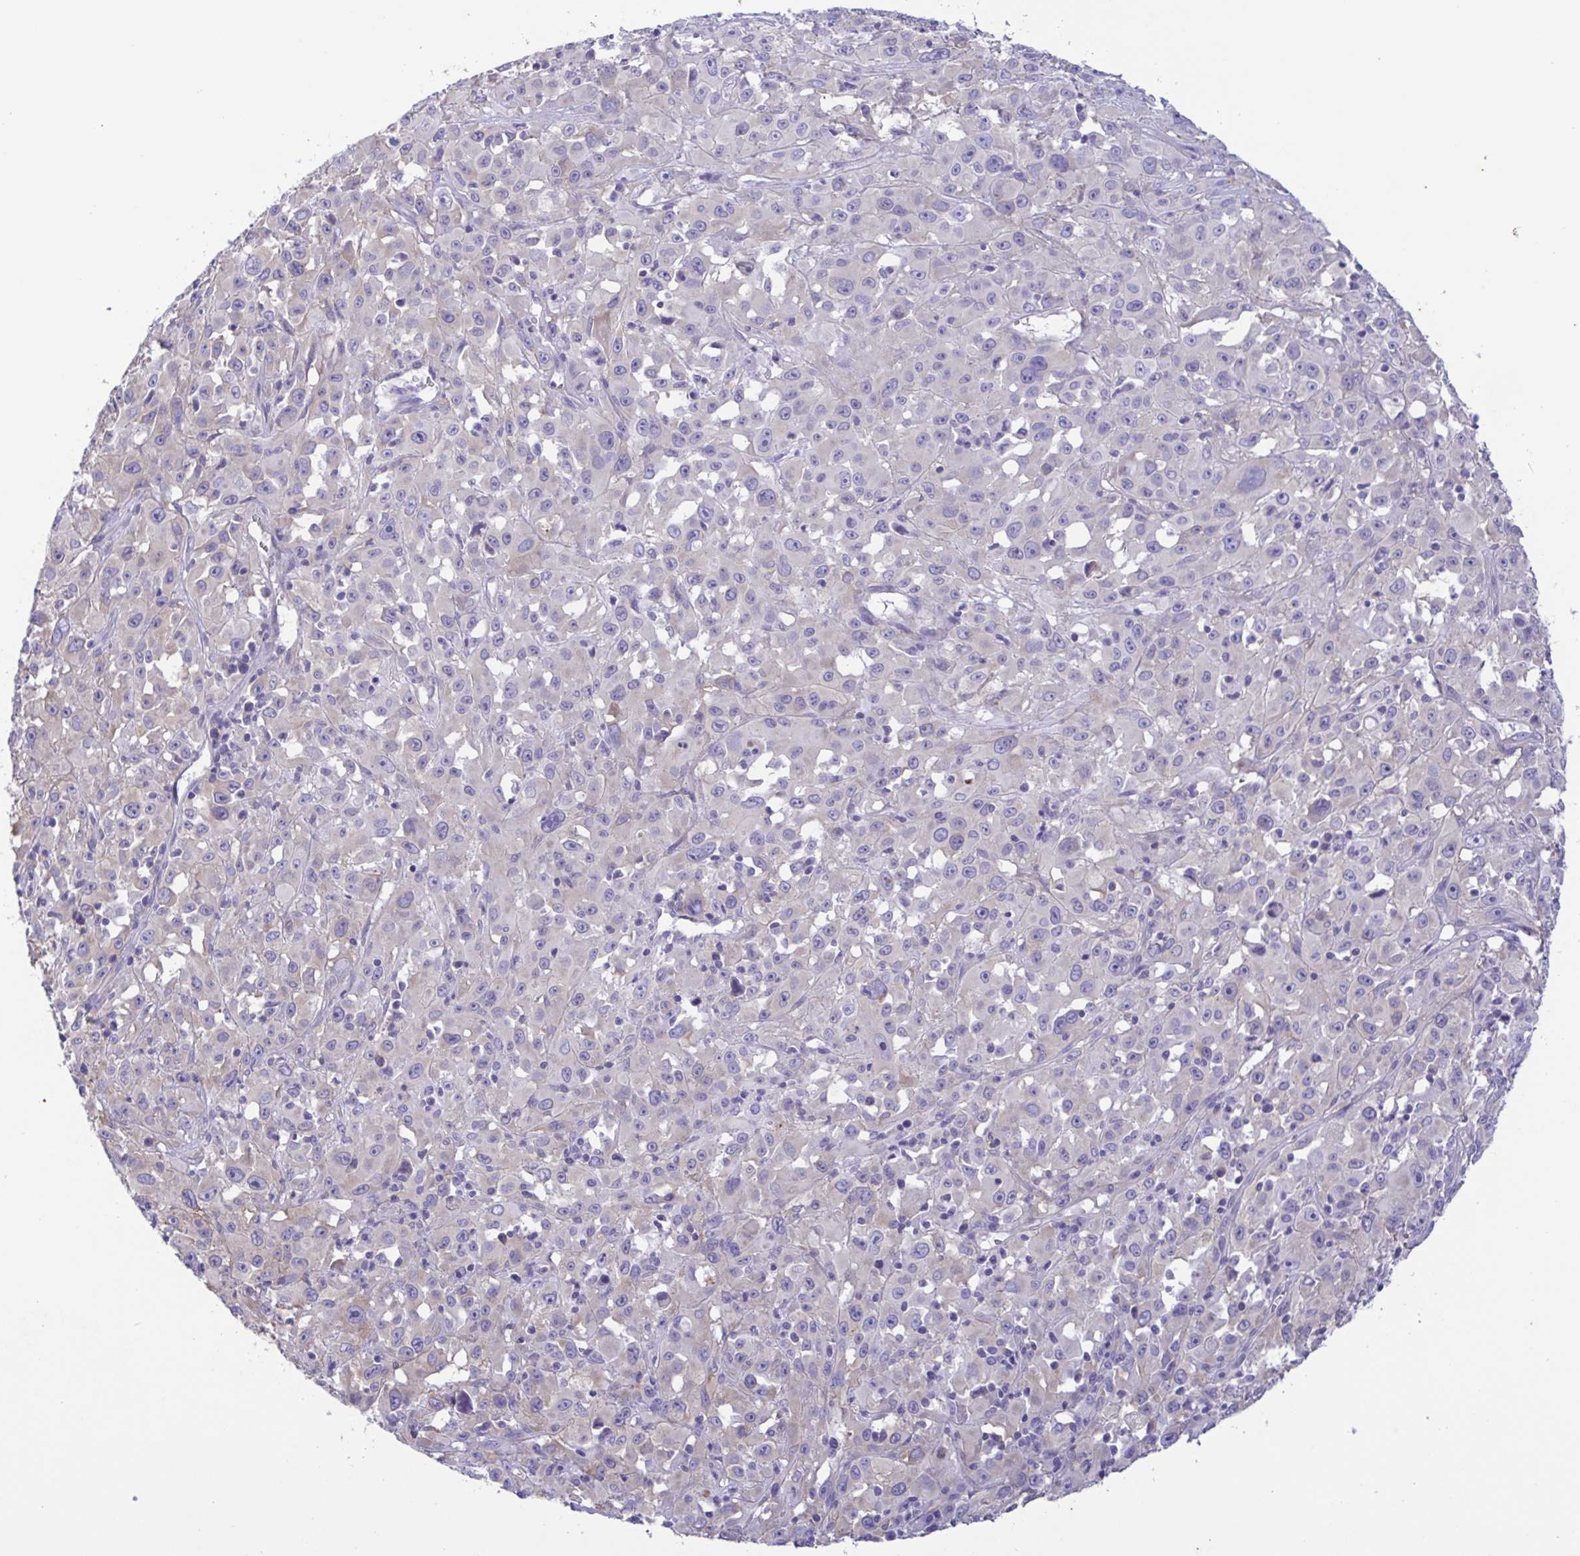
{"staining": {"intensity": "negative", "quantity": "none", "location": "none"}, "tissue": "melanoma", "cell_type": "Tumor cells", "image_type": "cancer", "snomed": [{"axis": "morphology", "description": "Malignant melanoma, Metastatic site"}, {"axis": "topography", "description": "Soft tissue"}], "caption": "Human malignant melanoma (metastatic site) stained for a protein using IHC shows no positivity in tumor cells.", "gene": "TNNI3", "patient": {"sex": "male", "age": 50}}